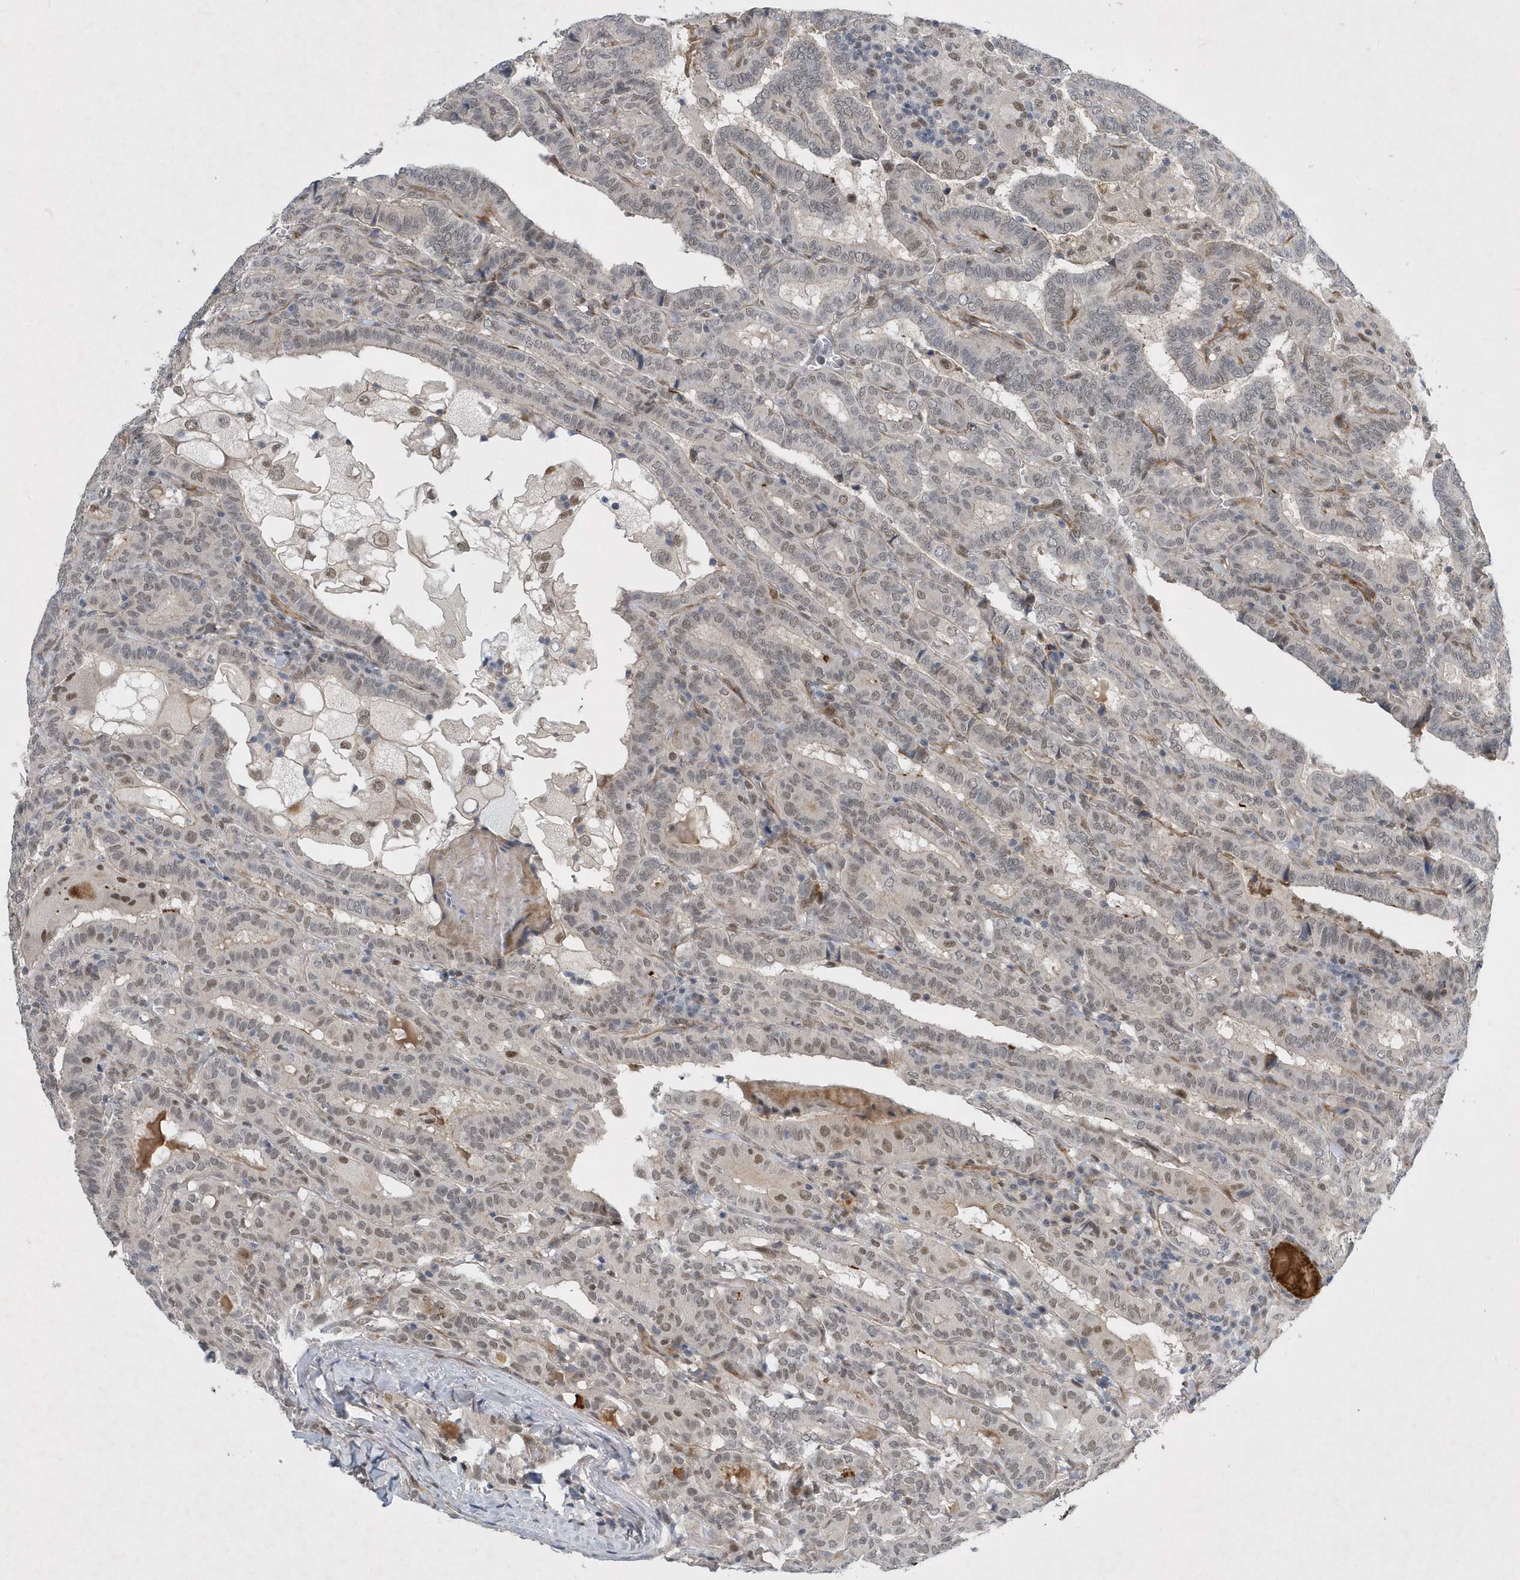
{"staining": {"intensity": "moderate", "quantity": "25%-75%", "location": "nuclear"}, "tissue": "thyroid cancer", "cell_type": "Tumor cells", "image_type": "cancer", "snomed": [{"axis": "morphology", "description": "Papillary adenocarcinoma, NOS"}, {"axis": "topography", "description": "Thyroid gland"}], "caption": "Immunohistochemistry (IHC) photomicrograph of thyroid papillary adenocarcinoma stained for a protein (brown), which exhibits medium levels of moderate nuclear positivity in approximately 25%-75% of tumor cells.", "gene": "FAM217A", "patient": {"sex": "female", "age": 72}}